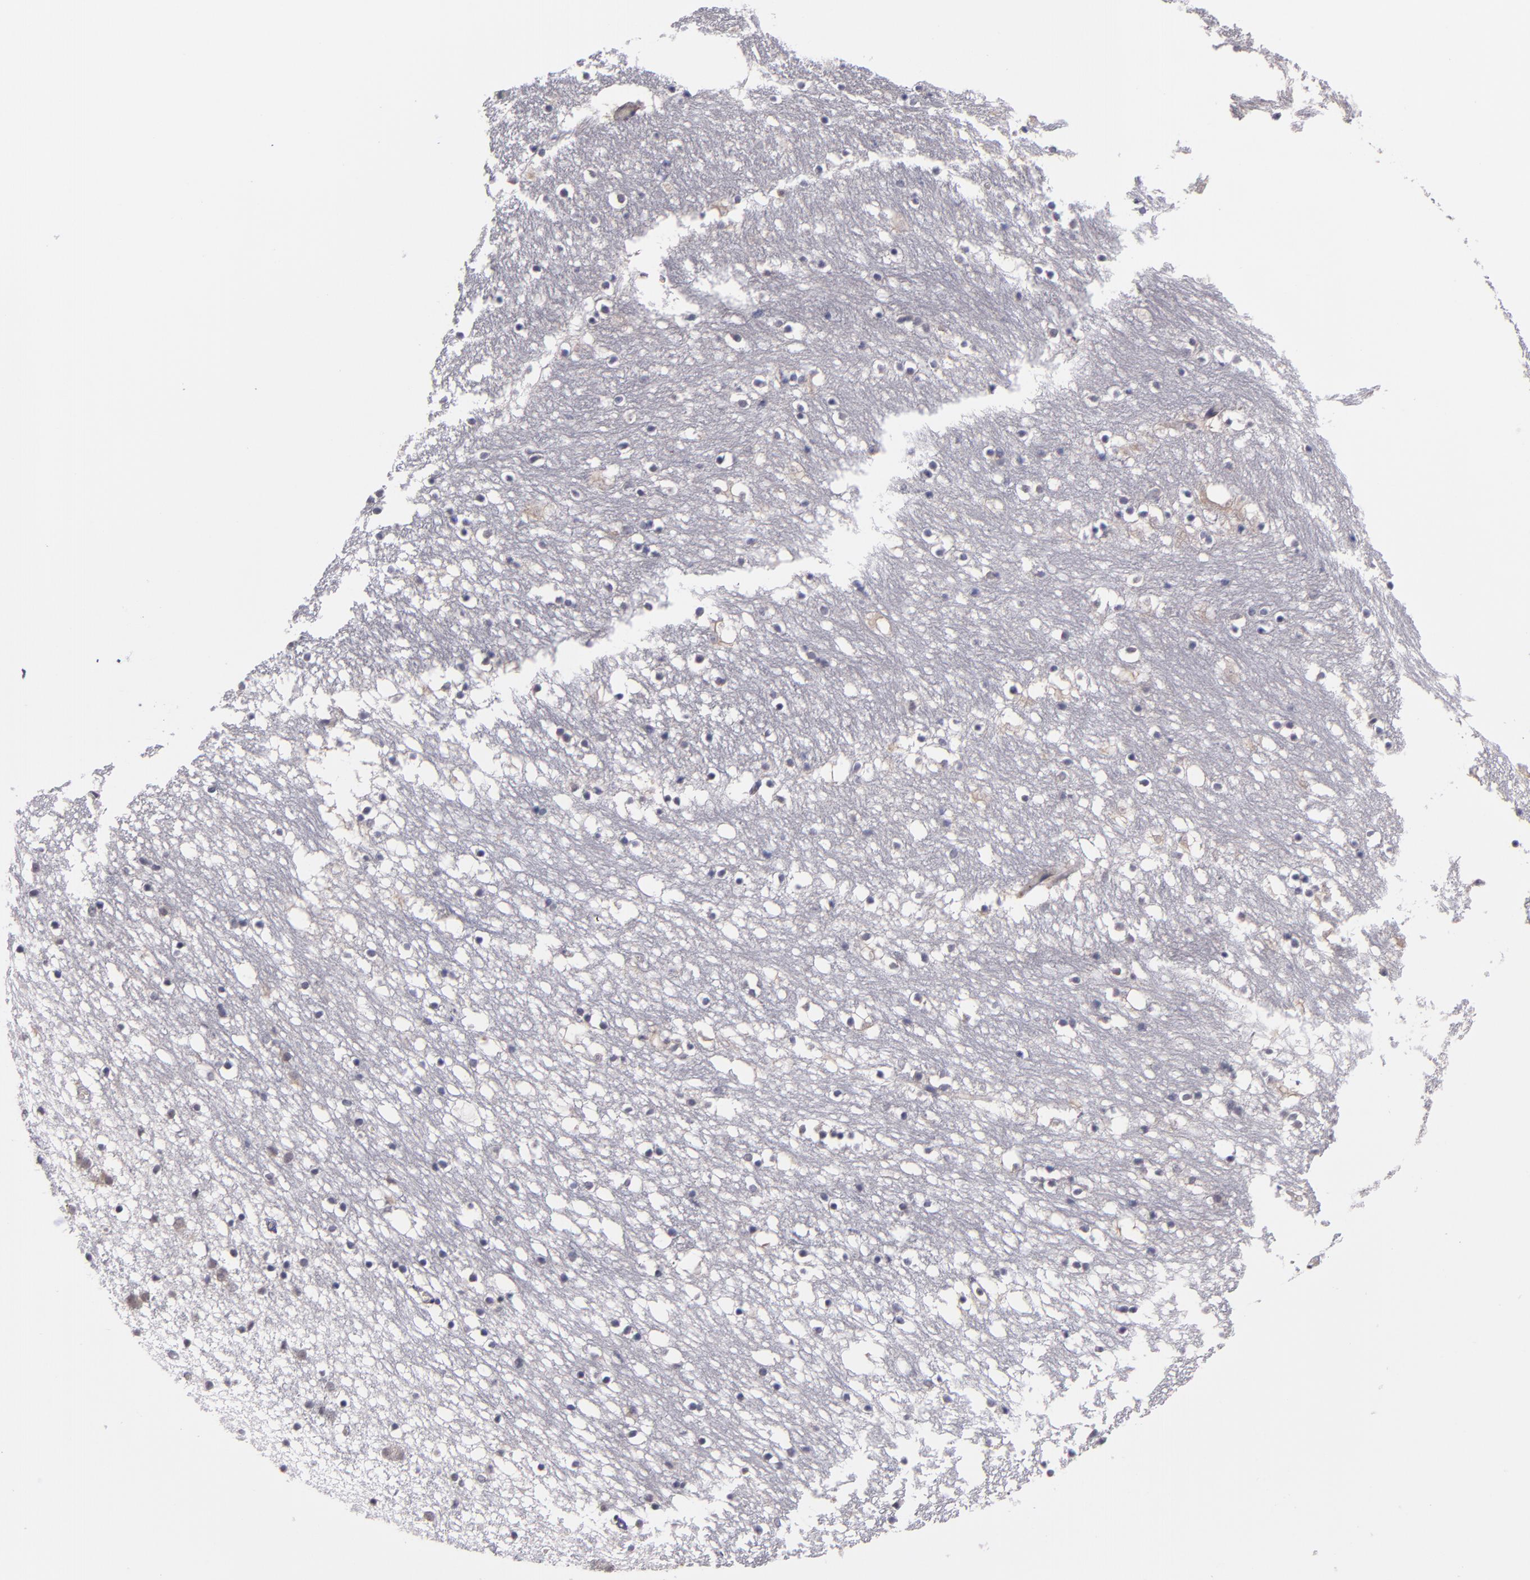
{"staining": {"intensity": "negative", "quantity": "none", "location": "none"}, "tissue": "caudate", "cell_type": "Glial cells", "image_type": "normal", "snomed": [{"axis": "morphology", "description": "Normal tissue, NOS"}, {"axis": "topography", "description": "Lateral ventricle wall"}], "caption": "High magnification brightfield microscopy of normal caudate stained with DAB (brown) and counterstained with hematoxylin (blue): glial cells show no significant positivity. (DAB (3,3'-diaminobenzidine) immunohistochemistry, high magnification).", "gene": "CDC7", "patient": {"sex": "male", "age": 45}}